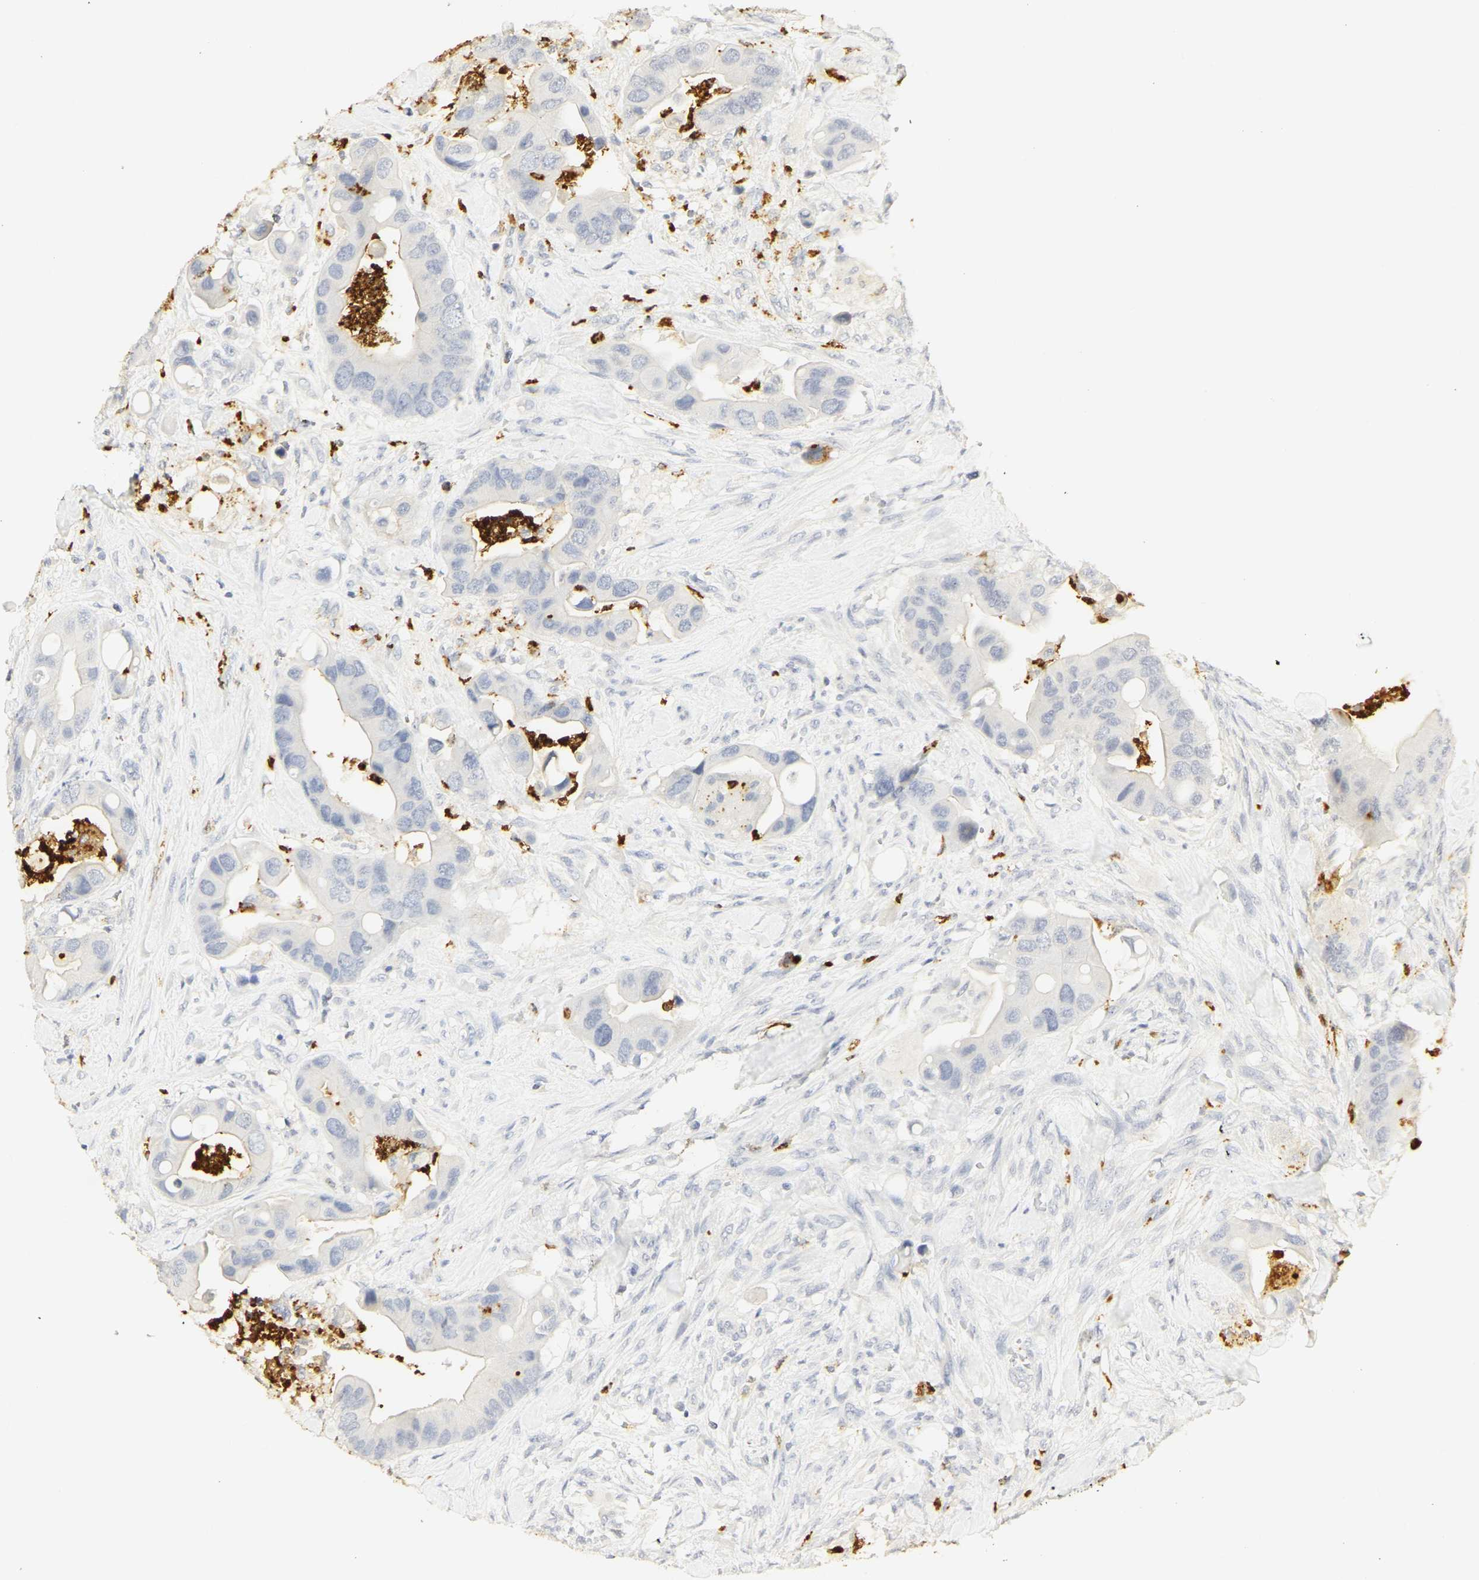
{"staining": {"intensity": "negative", "quantity": "none", "location": "none"}, "tissue": "colorectal cancer", "cell_type": "Tumor cells", "image_type": "cancer", "snomed": [{"axis": "morphology", "description": "Adenocarcinoma, NOS"}, {"axis": "topography", "description": "Rectum"}], "caption": "Immunohistochemistry of human colorectal cancer displays no positivity in tumor cells. (Brightfield microscopy of DAB immunohistochemistry (IHC) at high magnification).", "gene": "MPO", "patient": {"sex": "female", "age": 57}}